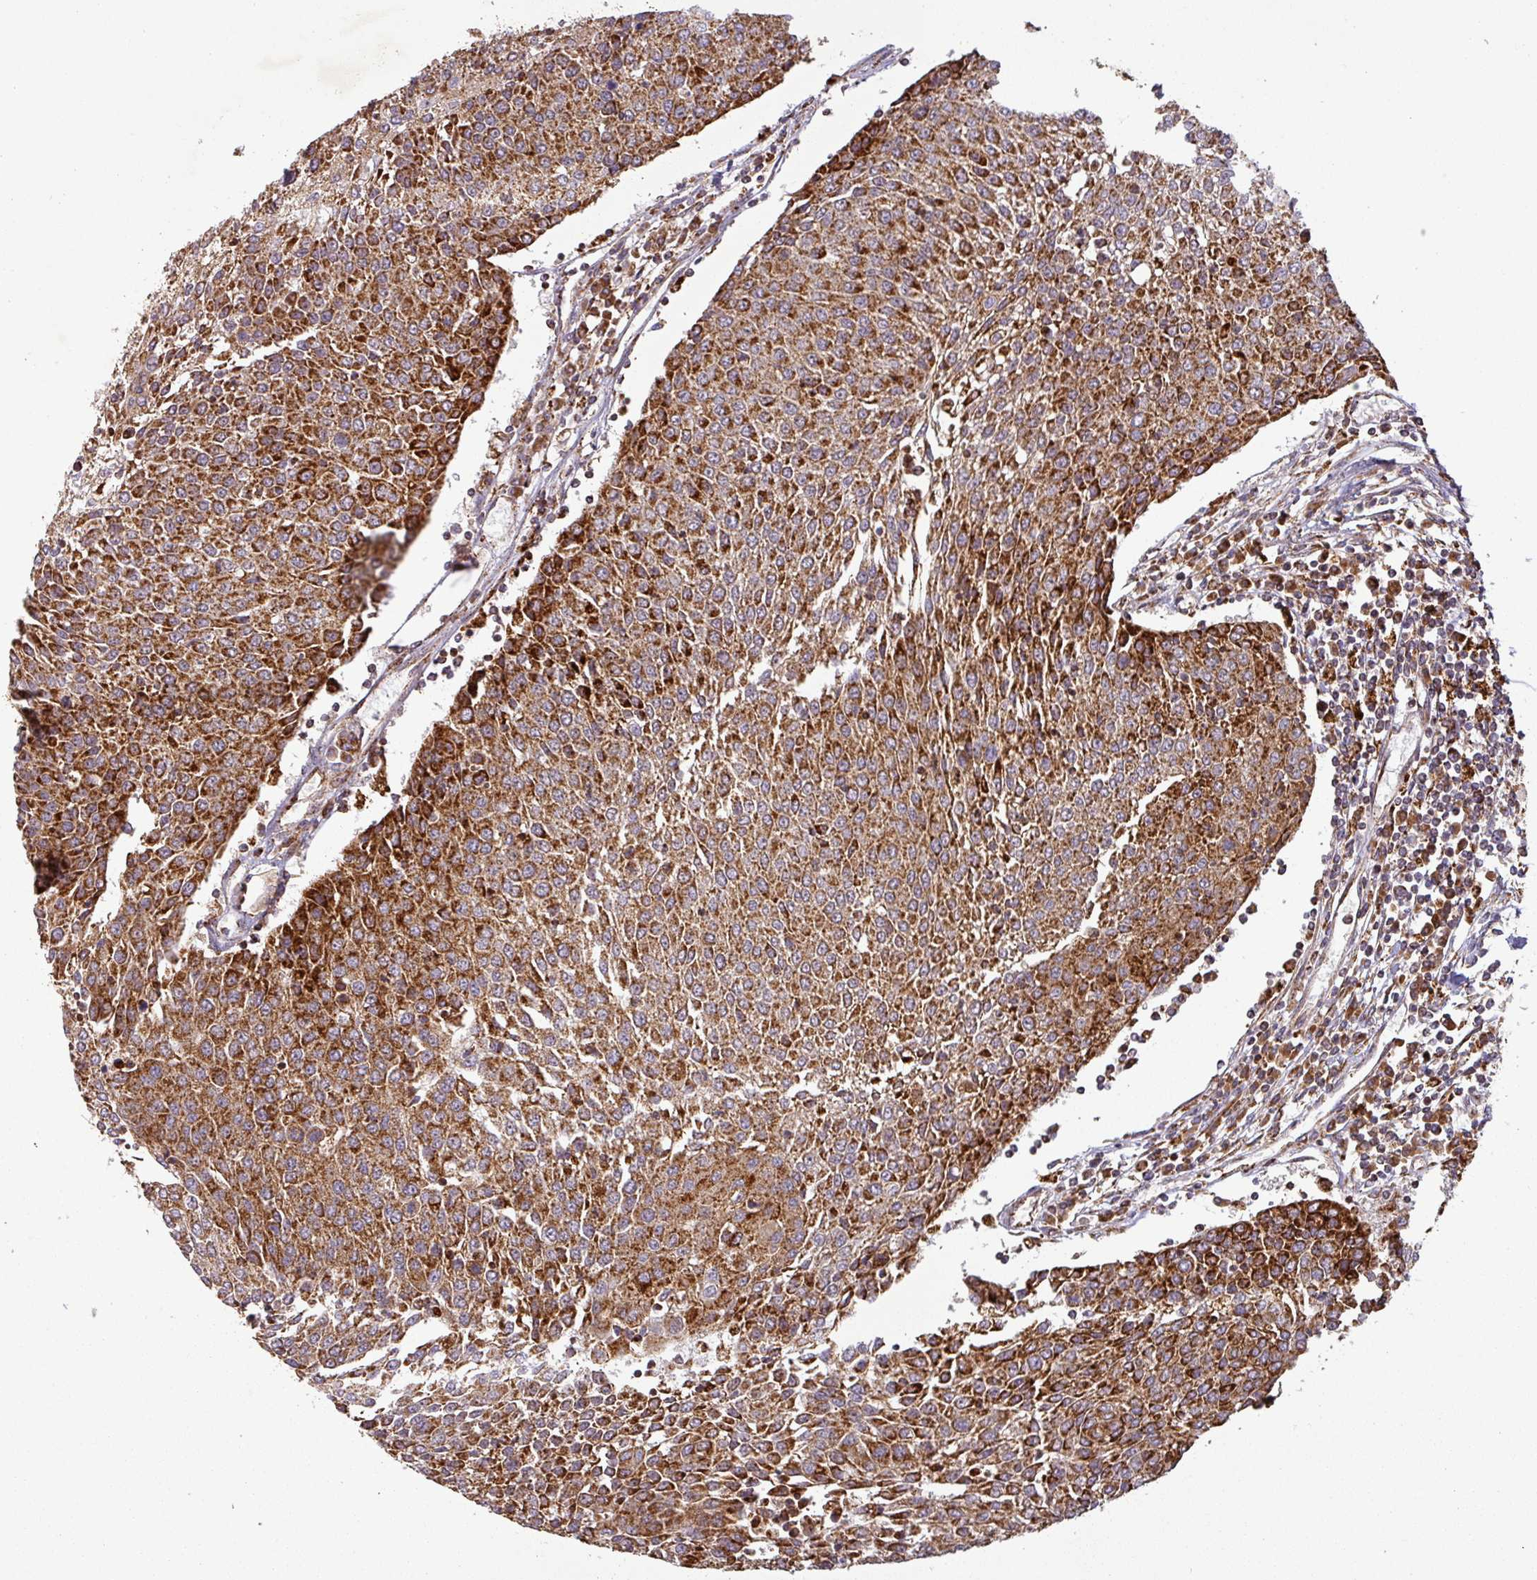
{"staining": {"intensity": "strong", "quantity": ">75%", "location": "cytoplasmic/membranous"}, "tissue": "urothelial cancer", "cell_type": "Tumor cells", "image_type": "cancer", "snomed": [{"axis": "morphology", "description": "Urothelial carcinoma, High grade"}, {"axis": "topography", "description": "Urinary bladder"}], "caption": "IHC of human urothelial cancer shows high levels of strong cytoplasmic/membranous positivity in approximately >75% of tumor cells. The protein is shown in brown color, while the nuclei are stained blue.", "gene": "GPD2", "patient": {"sex": "female", "age": 85}}